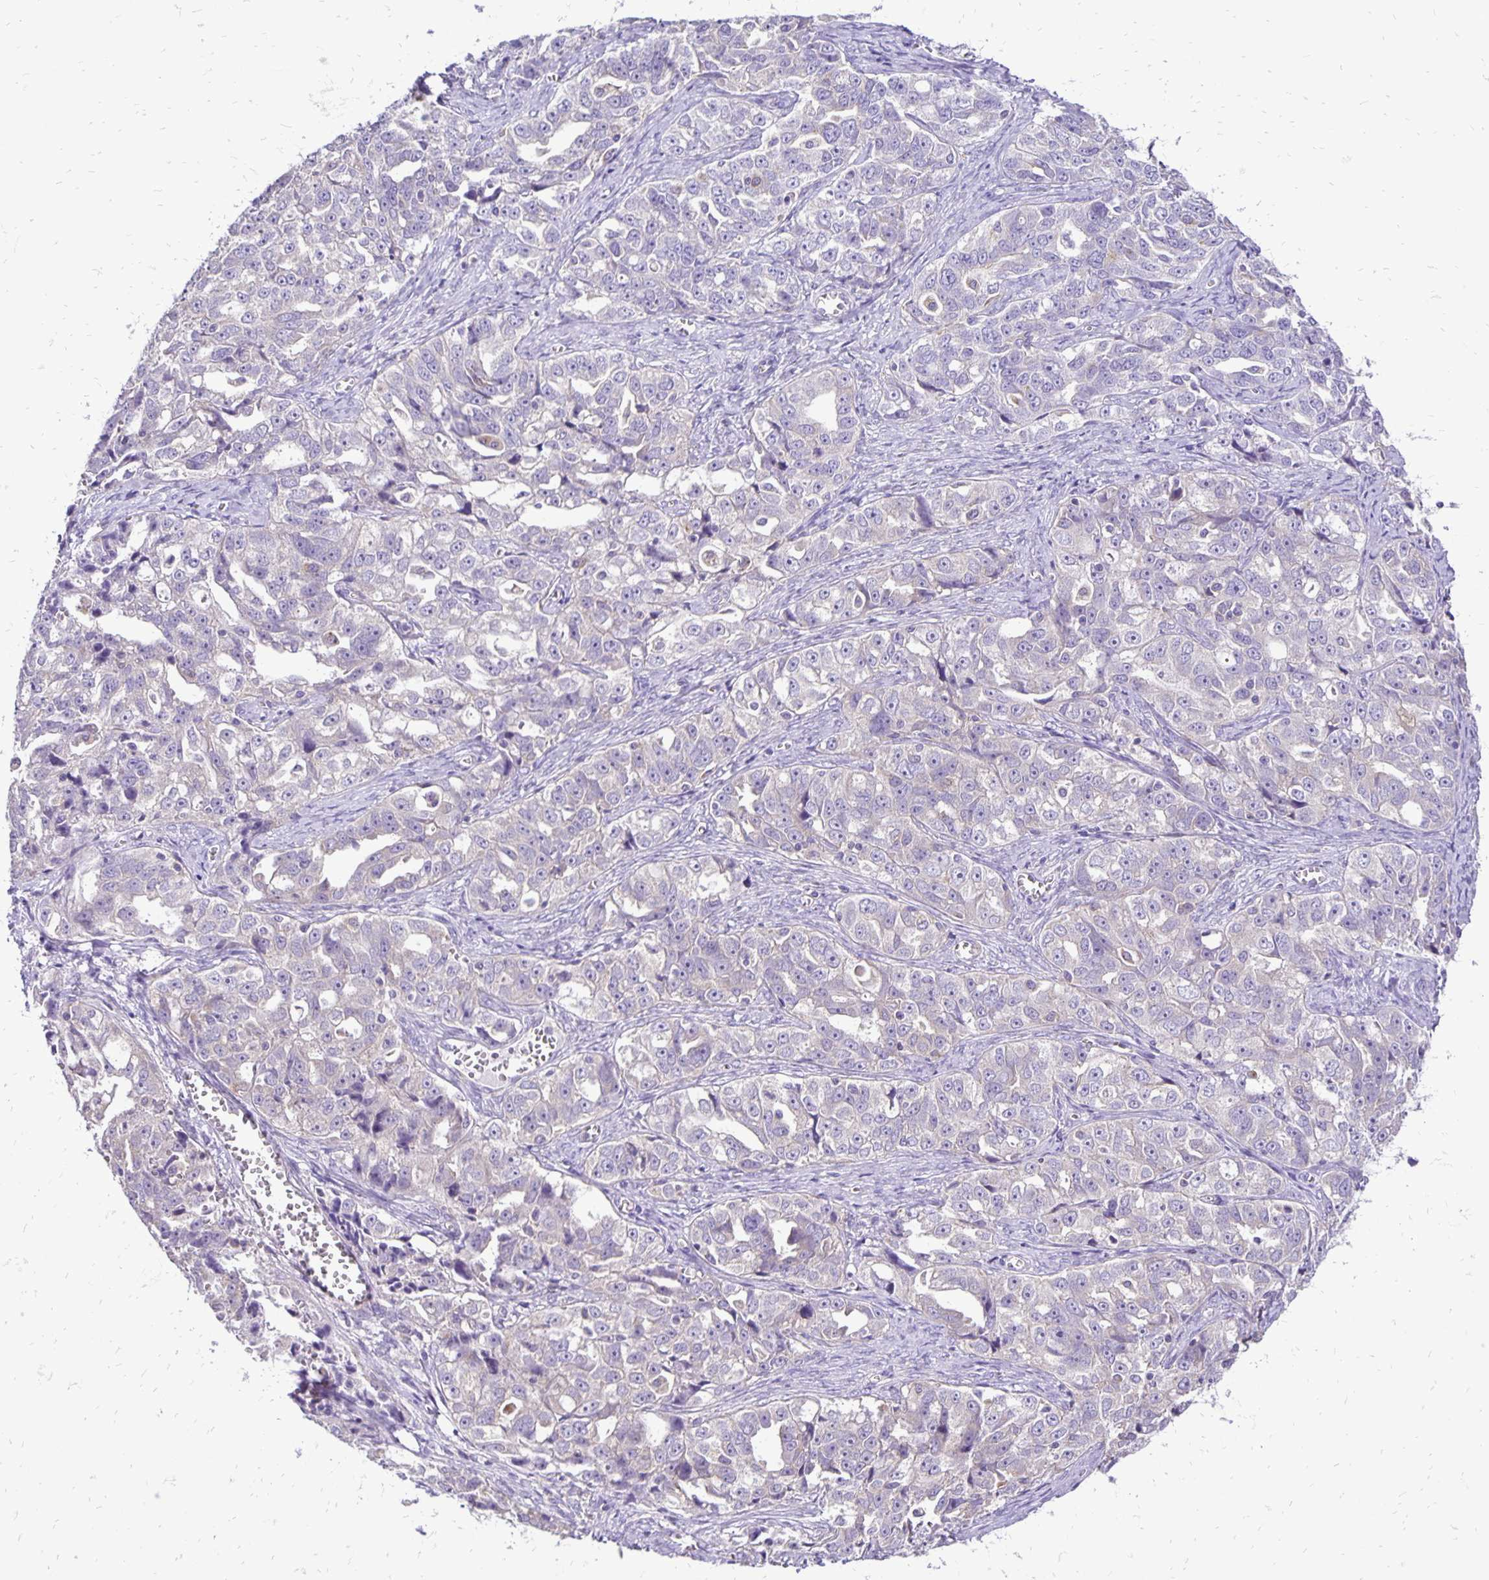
{"staining": {"intensity": "negative", "quantity": "none", "location": "none"}, "tissue": "ovarian cancer", "cell_type": "Tumor cells", "image_type": "cancer", "snomed": [{"axis": "morphology", "description": "Cystadenocarcinoma, serous, NOS"}, {"axis": "topography", "description": "Ovary"}], "caption": "The photomicrograph shows no staining of tumor cells in serous cystadenocarcinoma (ovarian). (Stains: DAB immunohistochemistry with hematoxylin counter stain, Microscopy: brightfield microscopy at high magnification).", "gene": "EIF5A", "patient": {"sex": "female", "age": 51}}